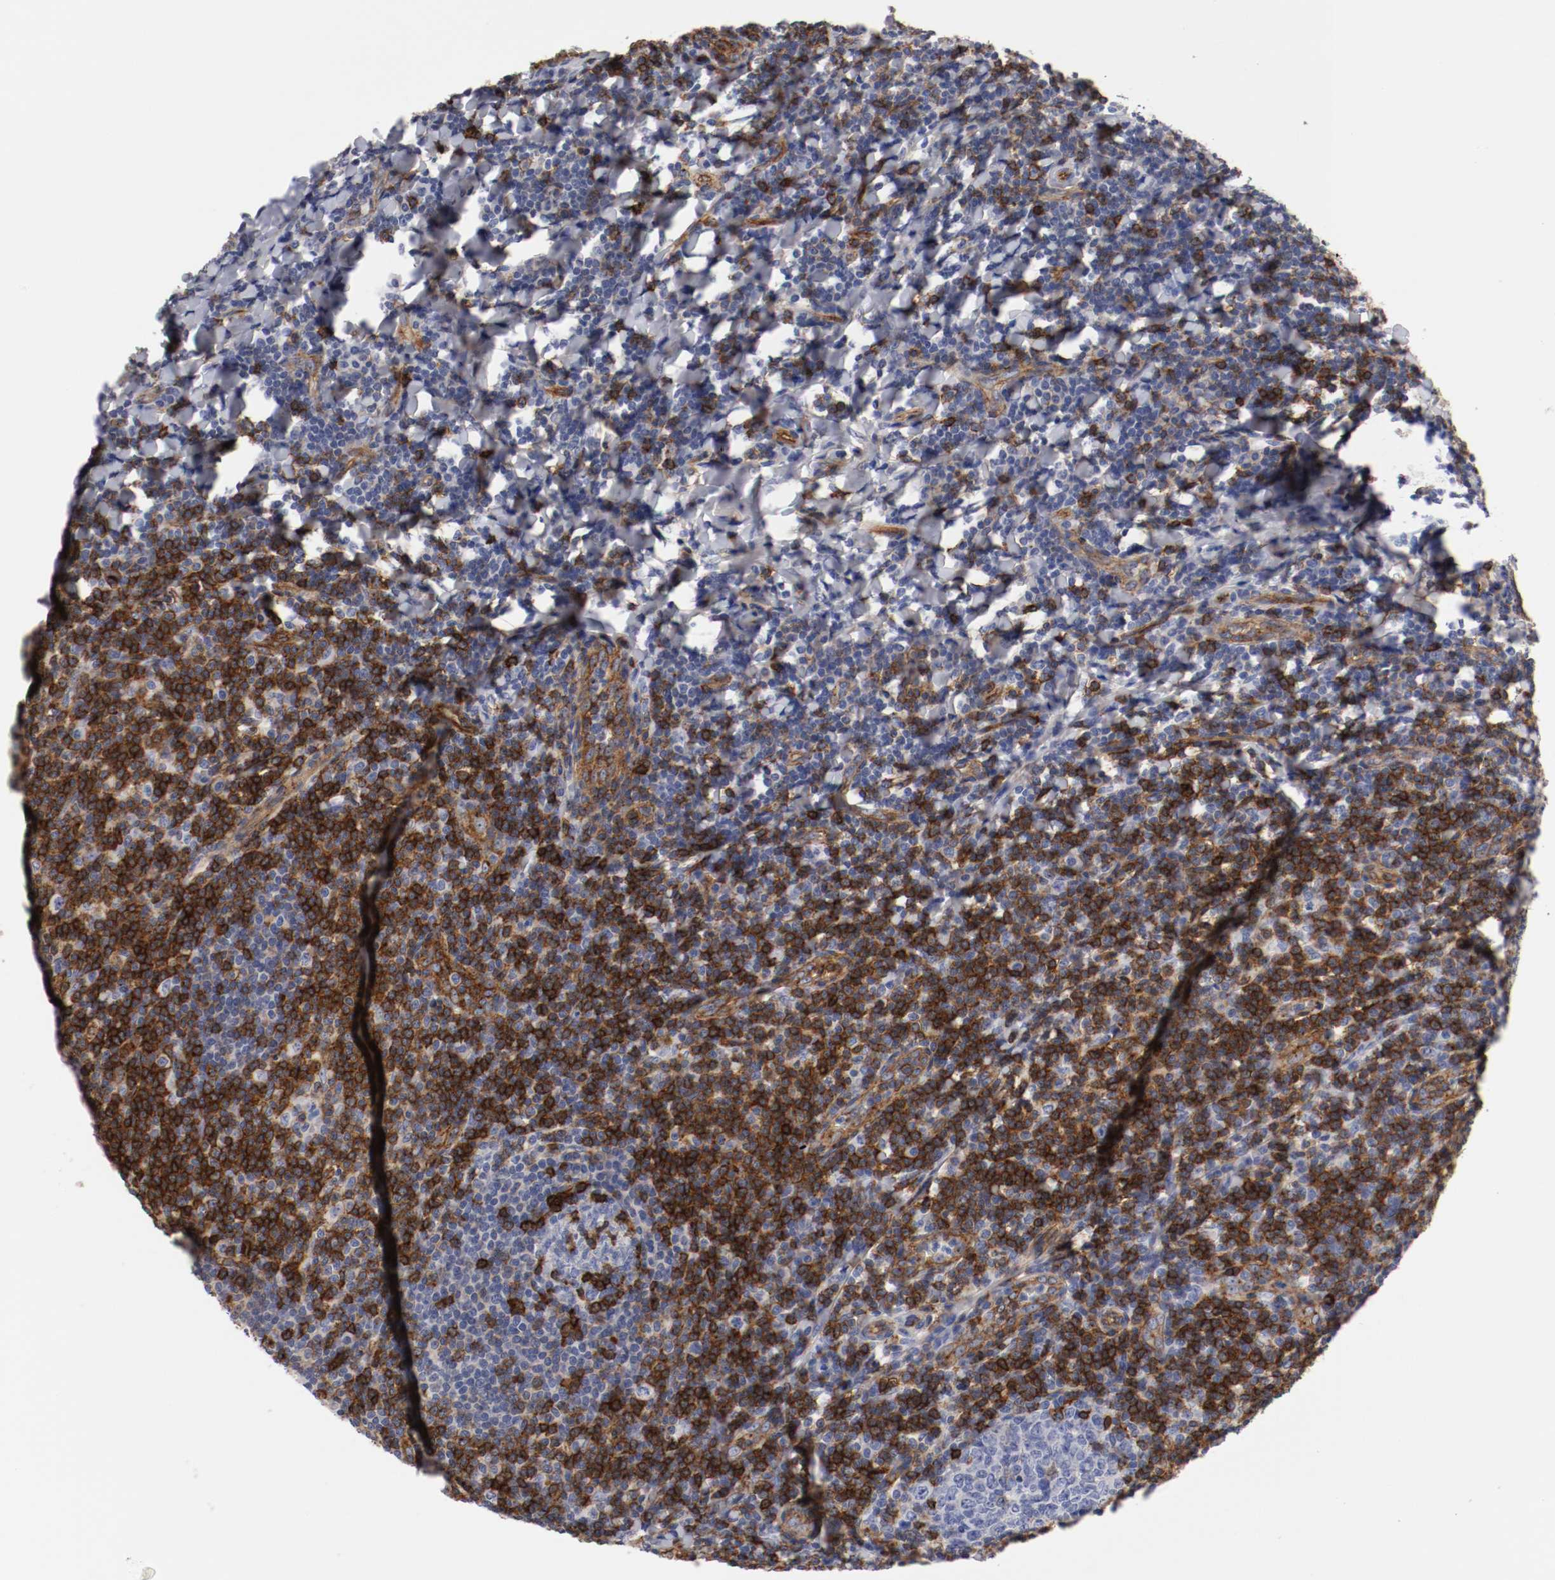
{"staining": {"intensity": "strong", "quantity": "<25%", "location": "none"}, "tissue": "tonsil", "cell_type": "Germinal center cells", "image_type": "normal", "snomed": [{"axis": "morphology", "description": "Normal tissue, NOS"}, {"axis": "topography", "description": "Tonsil"}], "caption": "This is a histology image of IHC staining of normal tonsil, which shows strong positivity in the None of germinal center cells.", "gene": "IFITM1", "patient": {"sex": "male", "age": 31}}